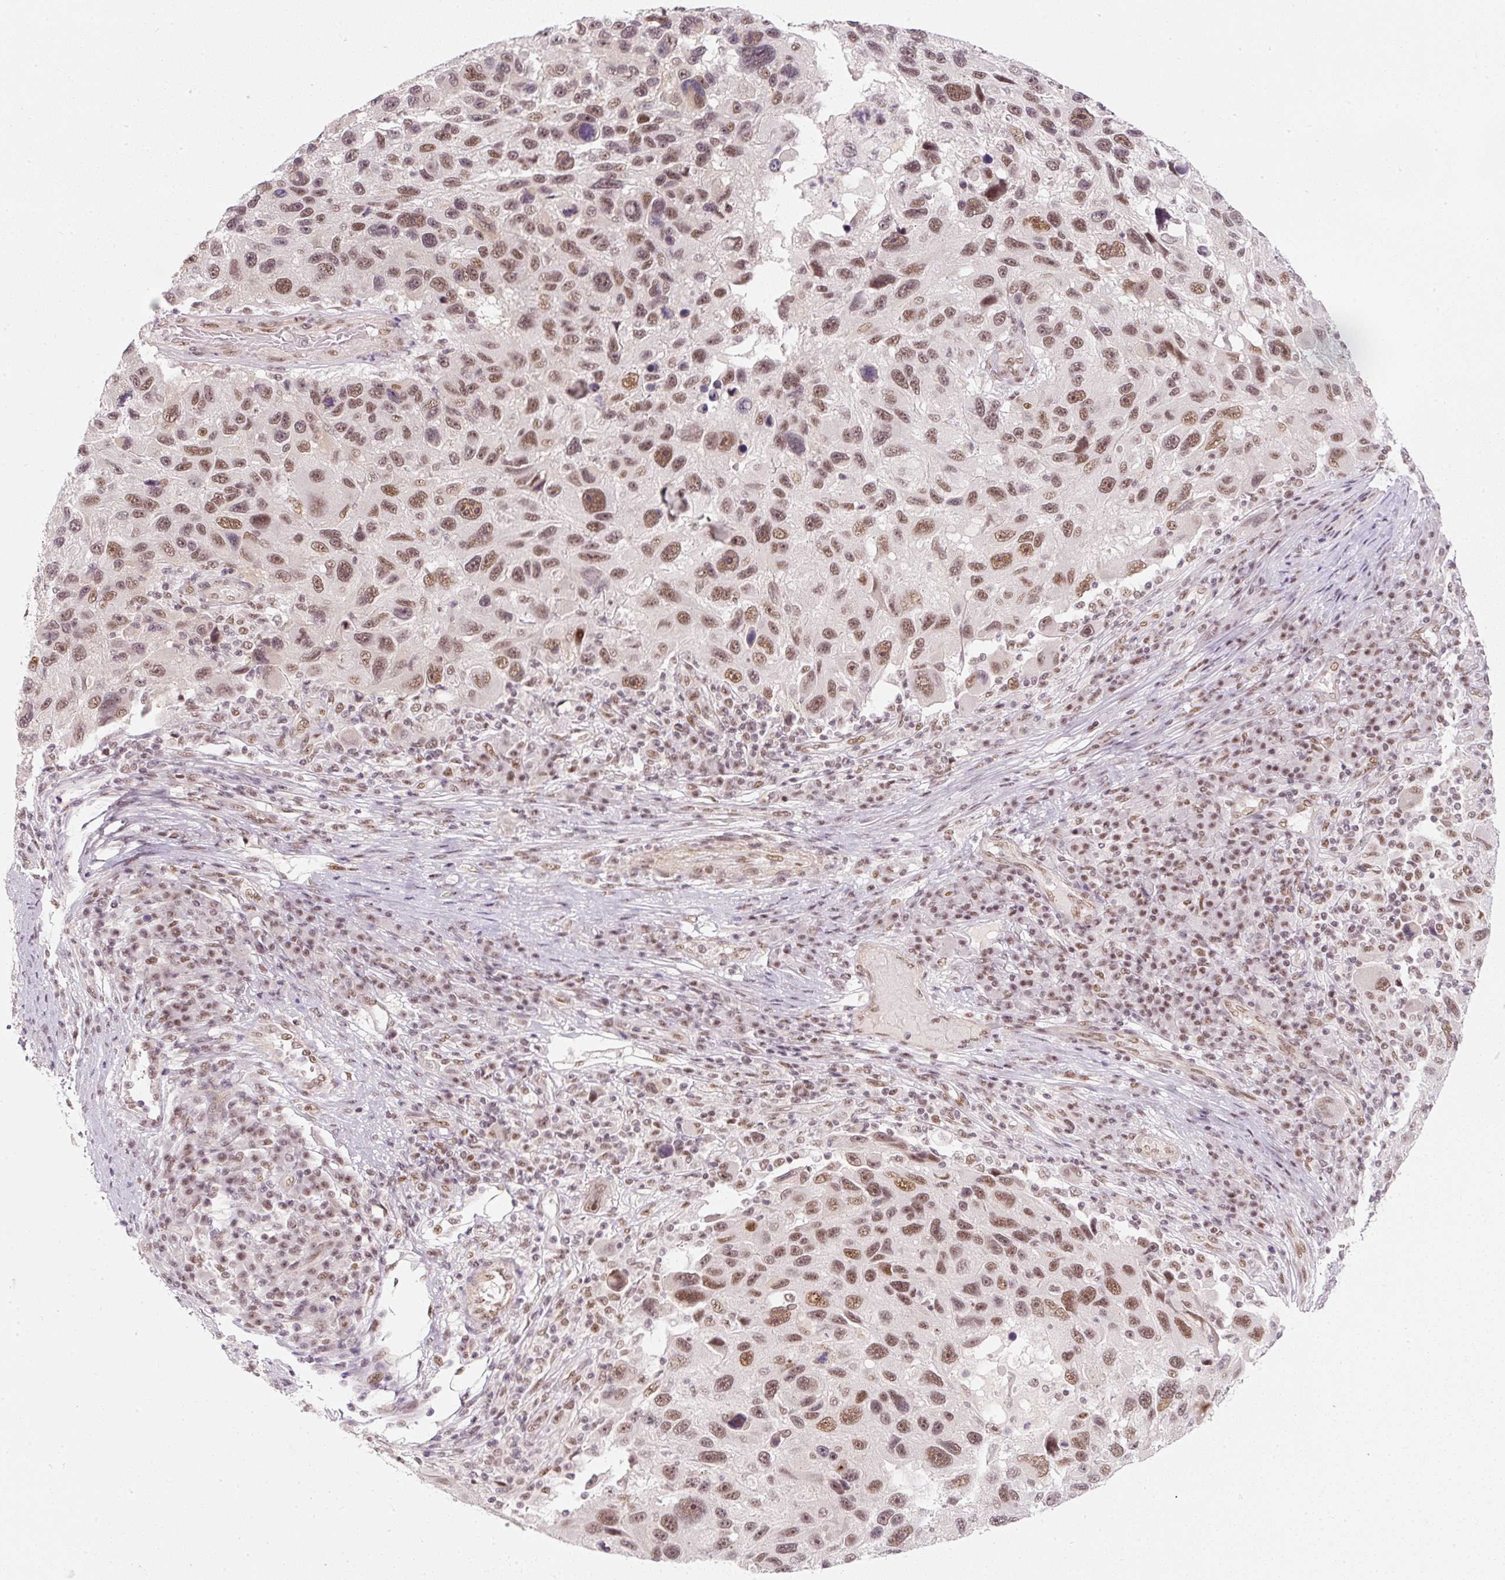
{"staining": {"intensity": "moderate", "quantity": ">75%", "location": "nuclear"}, "tissue": "melanoma", "cell_type": "Tumor cells", "image_type": "cancer", "snomed": [{"axis": "morphology", "description": "Malignant melanoma, NOS"}, {"axis": "topography", "description": "Skin"}], "caption": "Immunohistochemistry micrograph of neoplastic tissue: human melanoma stained using immunohistochemistry reveals medium levels of moderate protein expression localized specifically in the nuclear of tumor cells, appearing as a nuclear brown color.", "gene": "U2AF2", "patient": {"sex": "male", "age": 53}}